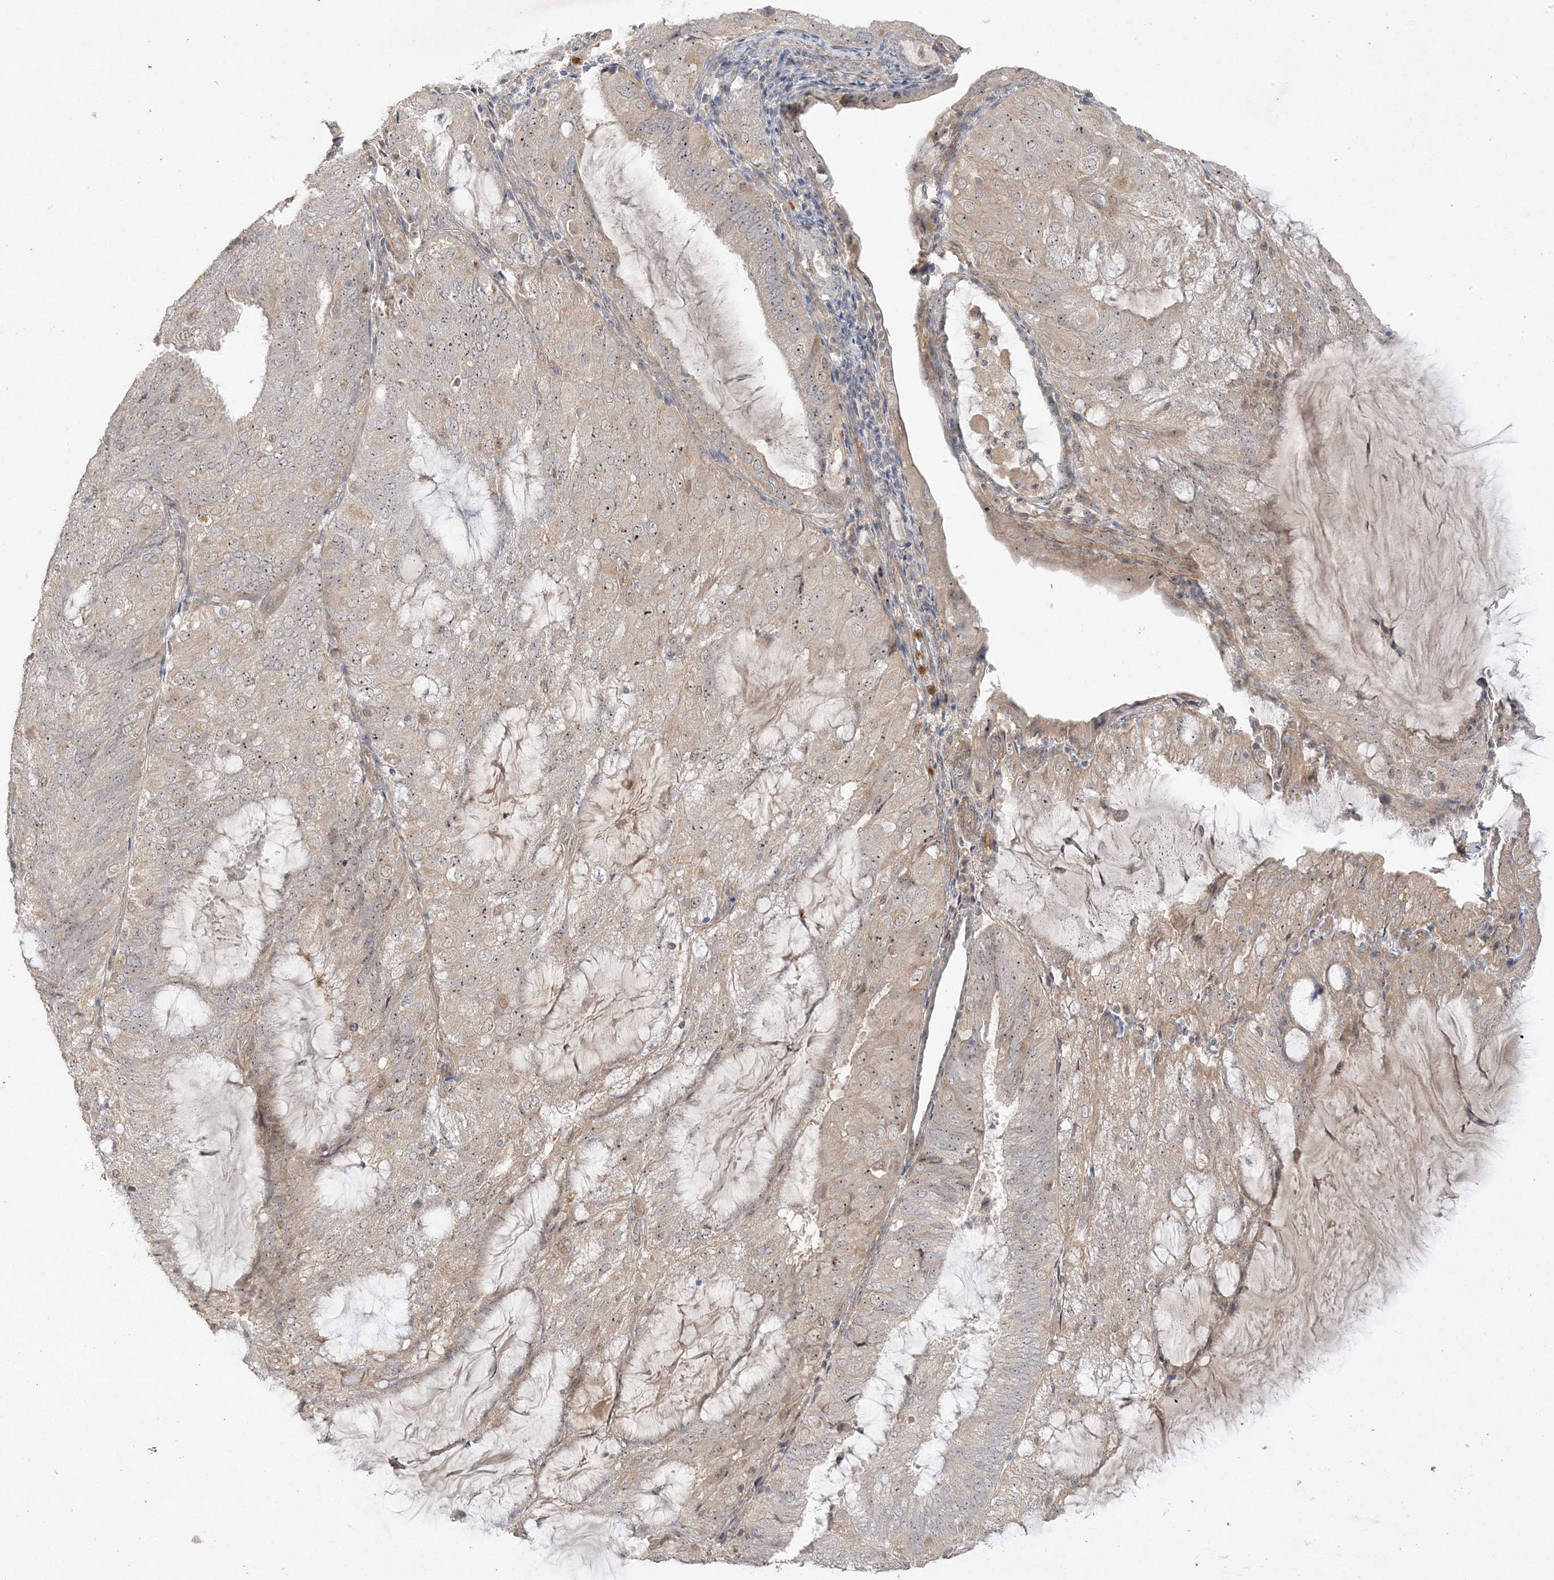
{"staining": {"intensity": "weak", "quantity": "25%-75%", "location": "nuclear"}, "tissue": "endometrial cancer", "cell_type": "Tumor cells", "image_type": "cancer", "snomed": [{"axis": "morphology", "description": "Adenocarcinoma, NOS"}, {"axis": "topography", "description": "Endometrium"}], "caption": "The image displays staining of endometrial adenocarcinoma, revealing weak nuclear protein expression (brown color) within tumor cells. Using DAB (brown) and hematoxylin (blue) stains, captured at high magnification using brightfield microscopy.", "gene": "DDX18", "patient": {"sex": "female", "age": 81}}